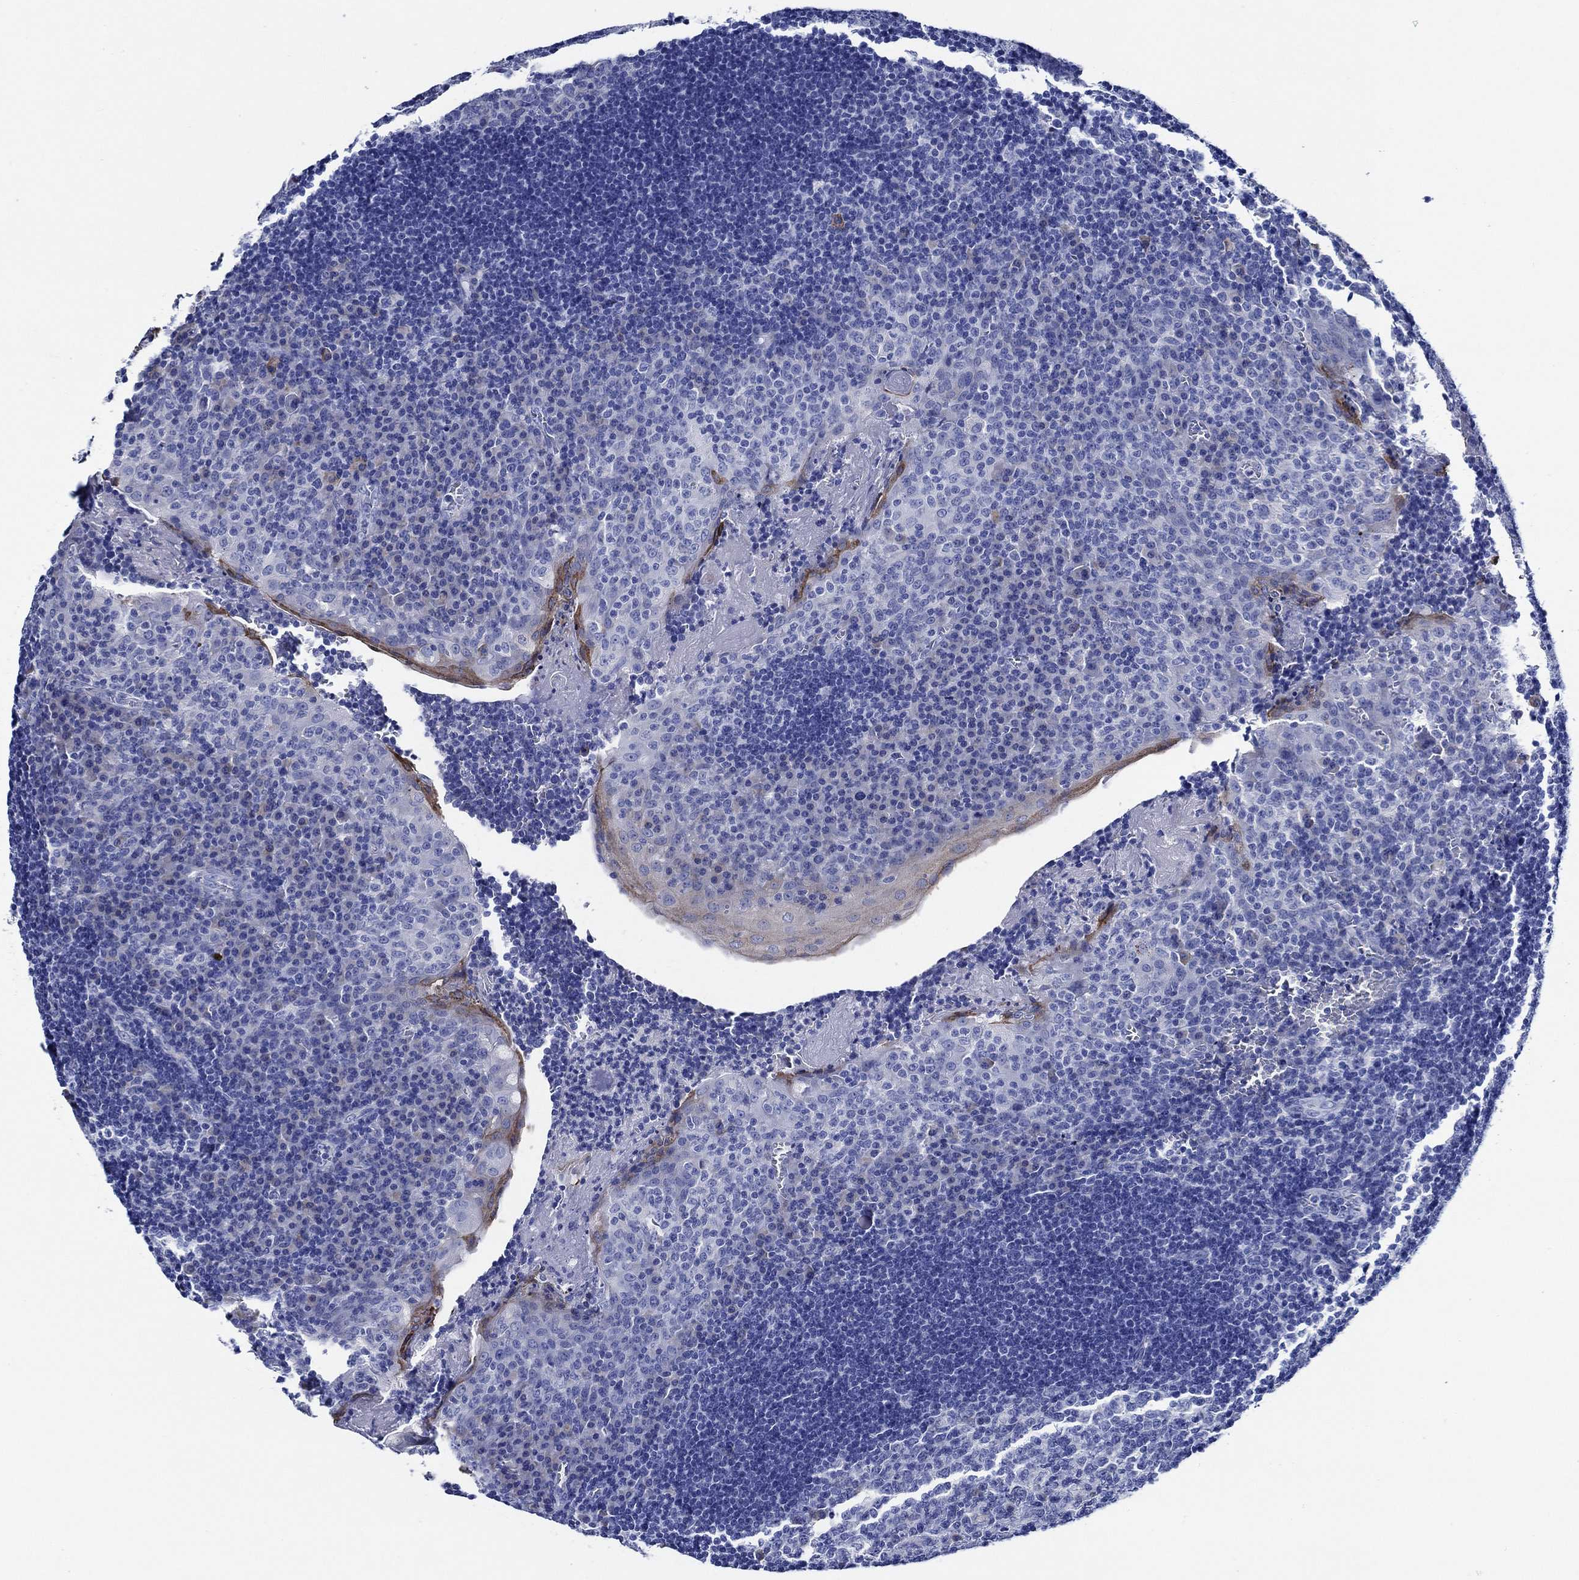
{"staining": {"intensity": "negative", "quantity": "none", "location": "none"}, "tissue": "tonsil", "cell_type": "Germinal center cells", "image_type": "normal", "snomed": [{"axis": "morphology", "description": "Normal tissue, NOS"}, {"axis": "topography", "description": "Tonsil"}], "caption": "This is an immunohistochemistry (IHC) micrograph of benign tonsil. There is no expression in germinal center cells.", "gene": "WDR62", "patient": {"sex": "female", "age": 12}}